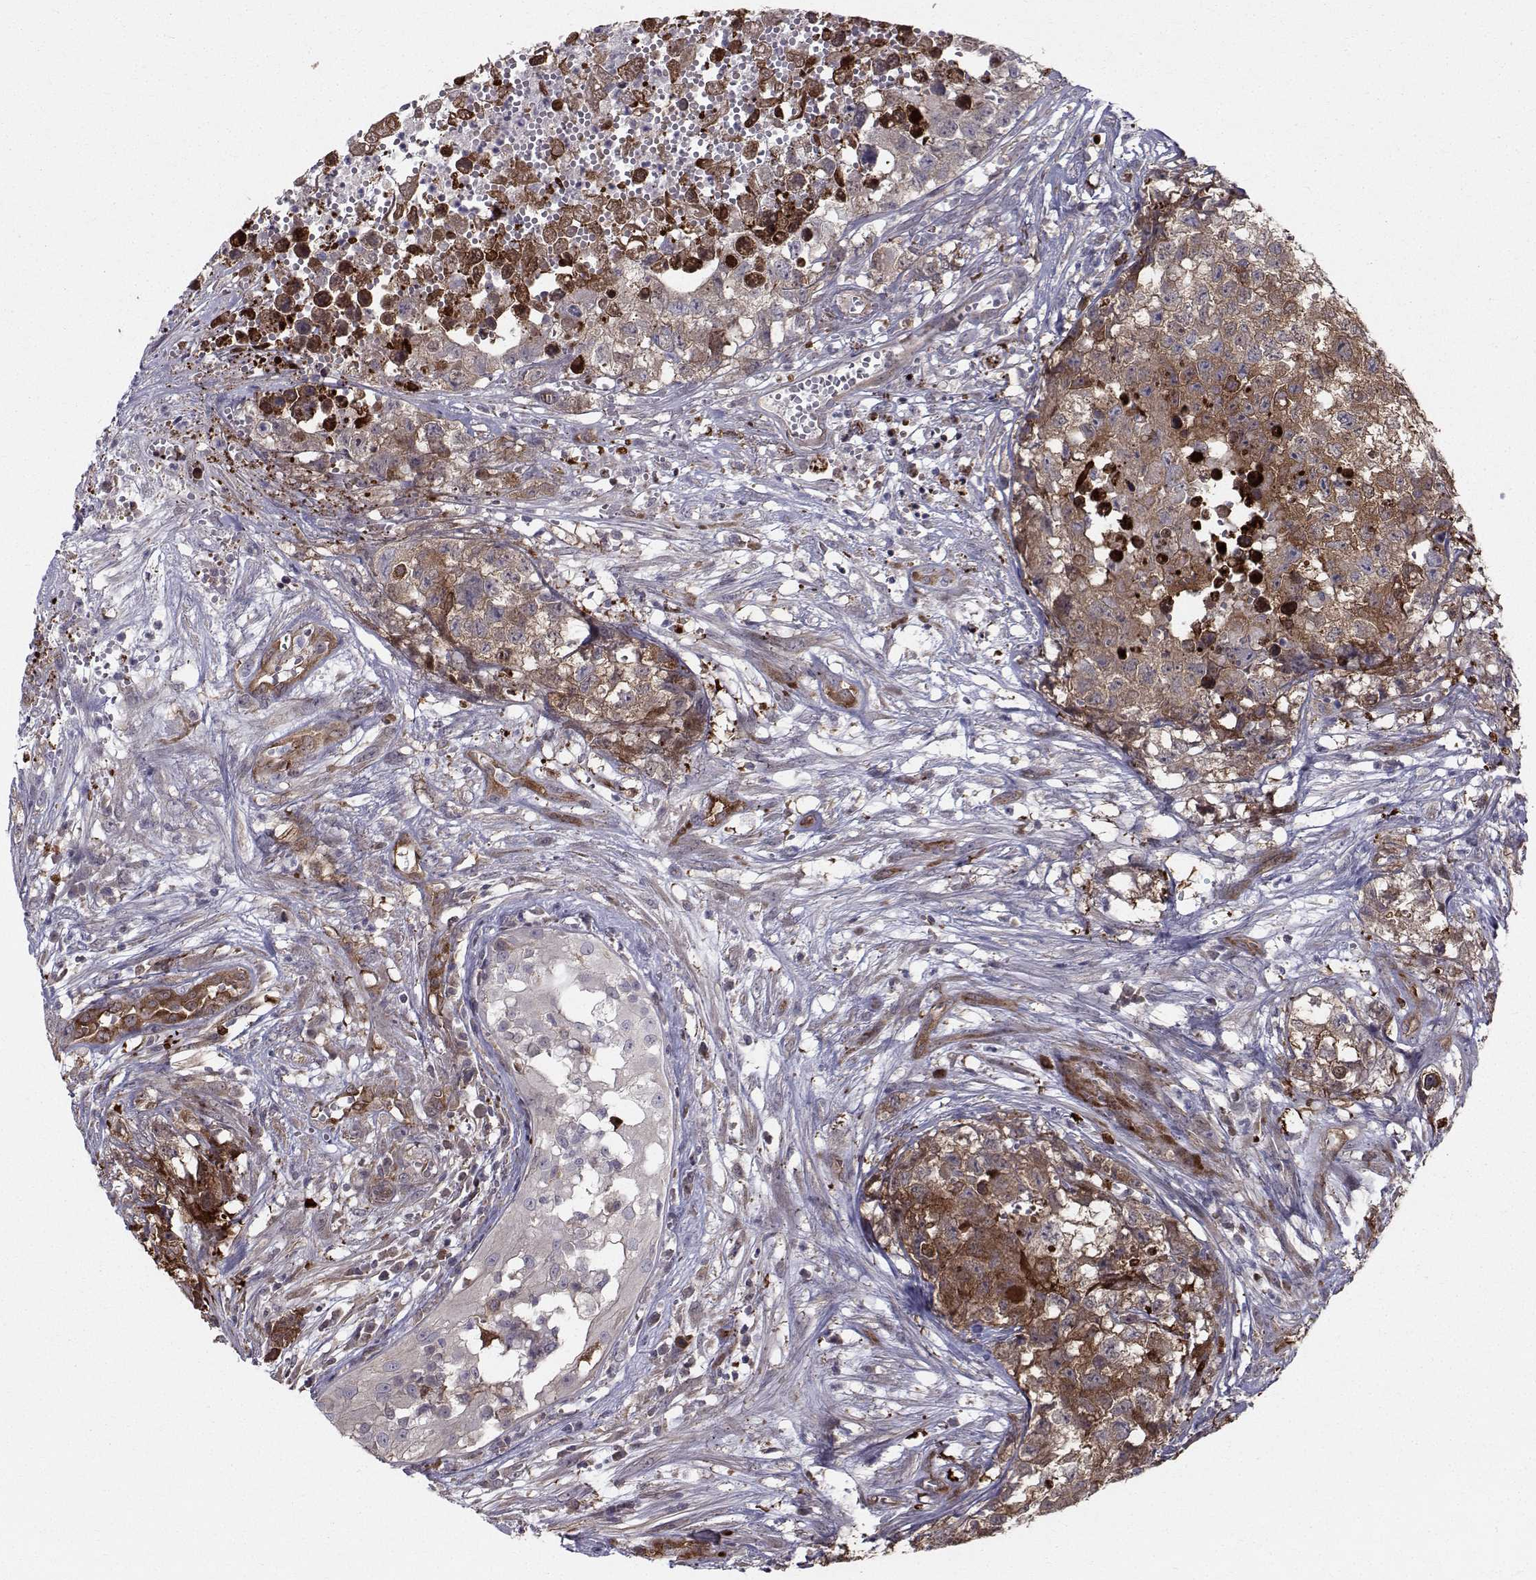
{"staining": {"intensity": "moderate", "quantity": "25%-75%", "location": "cytoplasmic/membranous"}, "tissue": "testis cancer", "cell_type": "Tumor cells", "image_type": "cancer", "snomed": [{"axis": "morphology", "description": "Seminoma, NOS"}, {"axis": "morphology", "description": "Carcinoma, Embryonal, NOS"}, {"axis": "topography", "description": "Testis"}], "caption": "Protein positivity by immunohistochemistry (IHC) displays moderate cytoplasmic/membranous expression in about 25%-75% of tumor cells in testis cancer.", "gene": "HSP90AB1", "patient": {"sex": "male", "age": 22}}